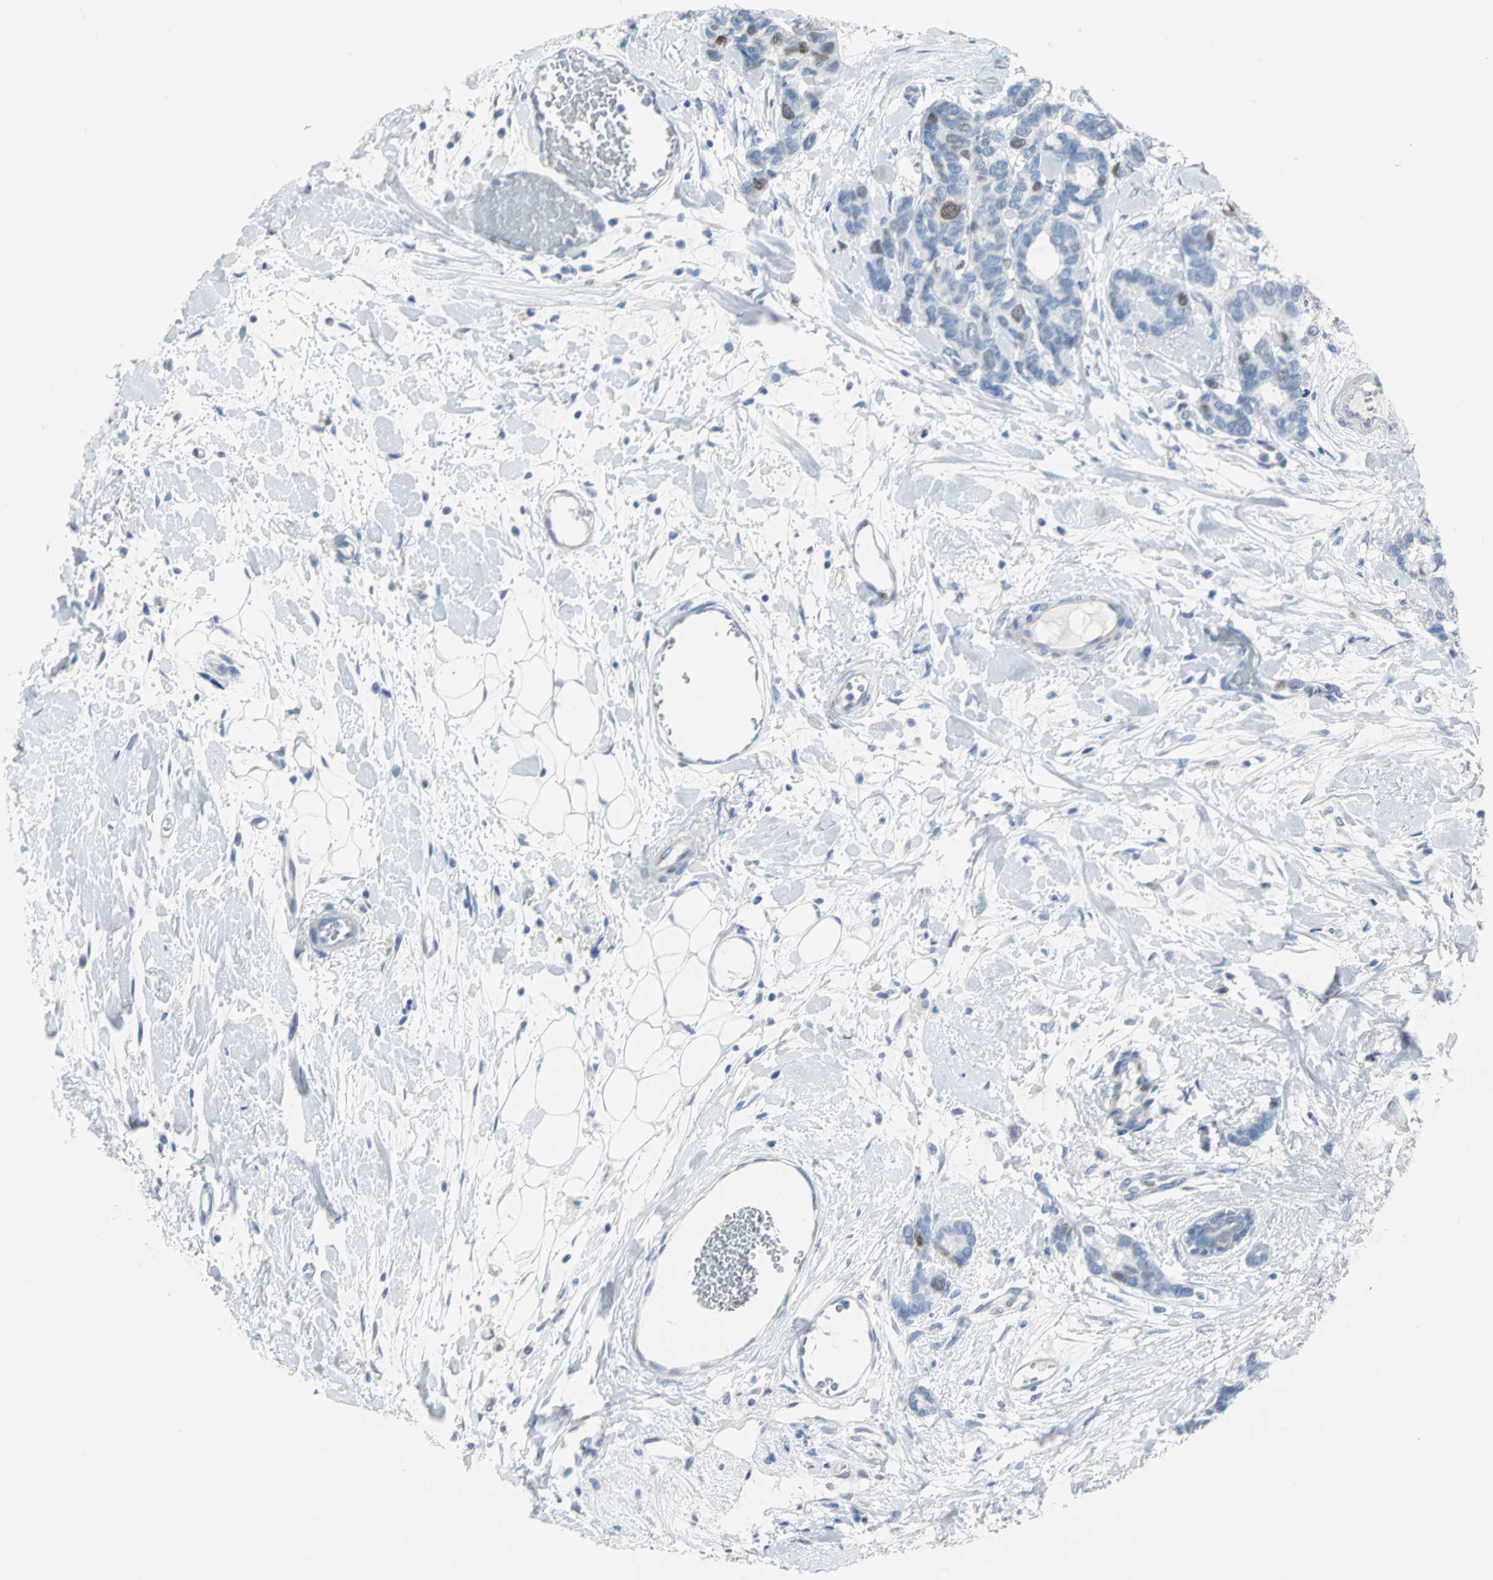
{"staining": {"intensity": "moderate", "quantity": "<25%", "location": "nuclear"}, "tissue": "breast cancer", "cell_type": "Tumor cells", "image_type": "cancer", "snomed": [{"axis": "morphology", "description": "Duct carcinoma"}, {"axis": "topography", "description": "Breast"}], "caption": "Brown immunohistochemical staining in breast cancer demonstrates moderate nuclear positivity in approximately <25% of tumor cells.", "gene": "MCM3", "patient": {"sex": "female", "age": 87}}